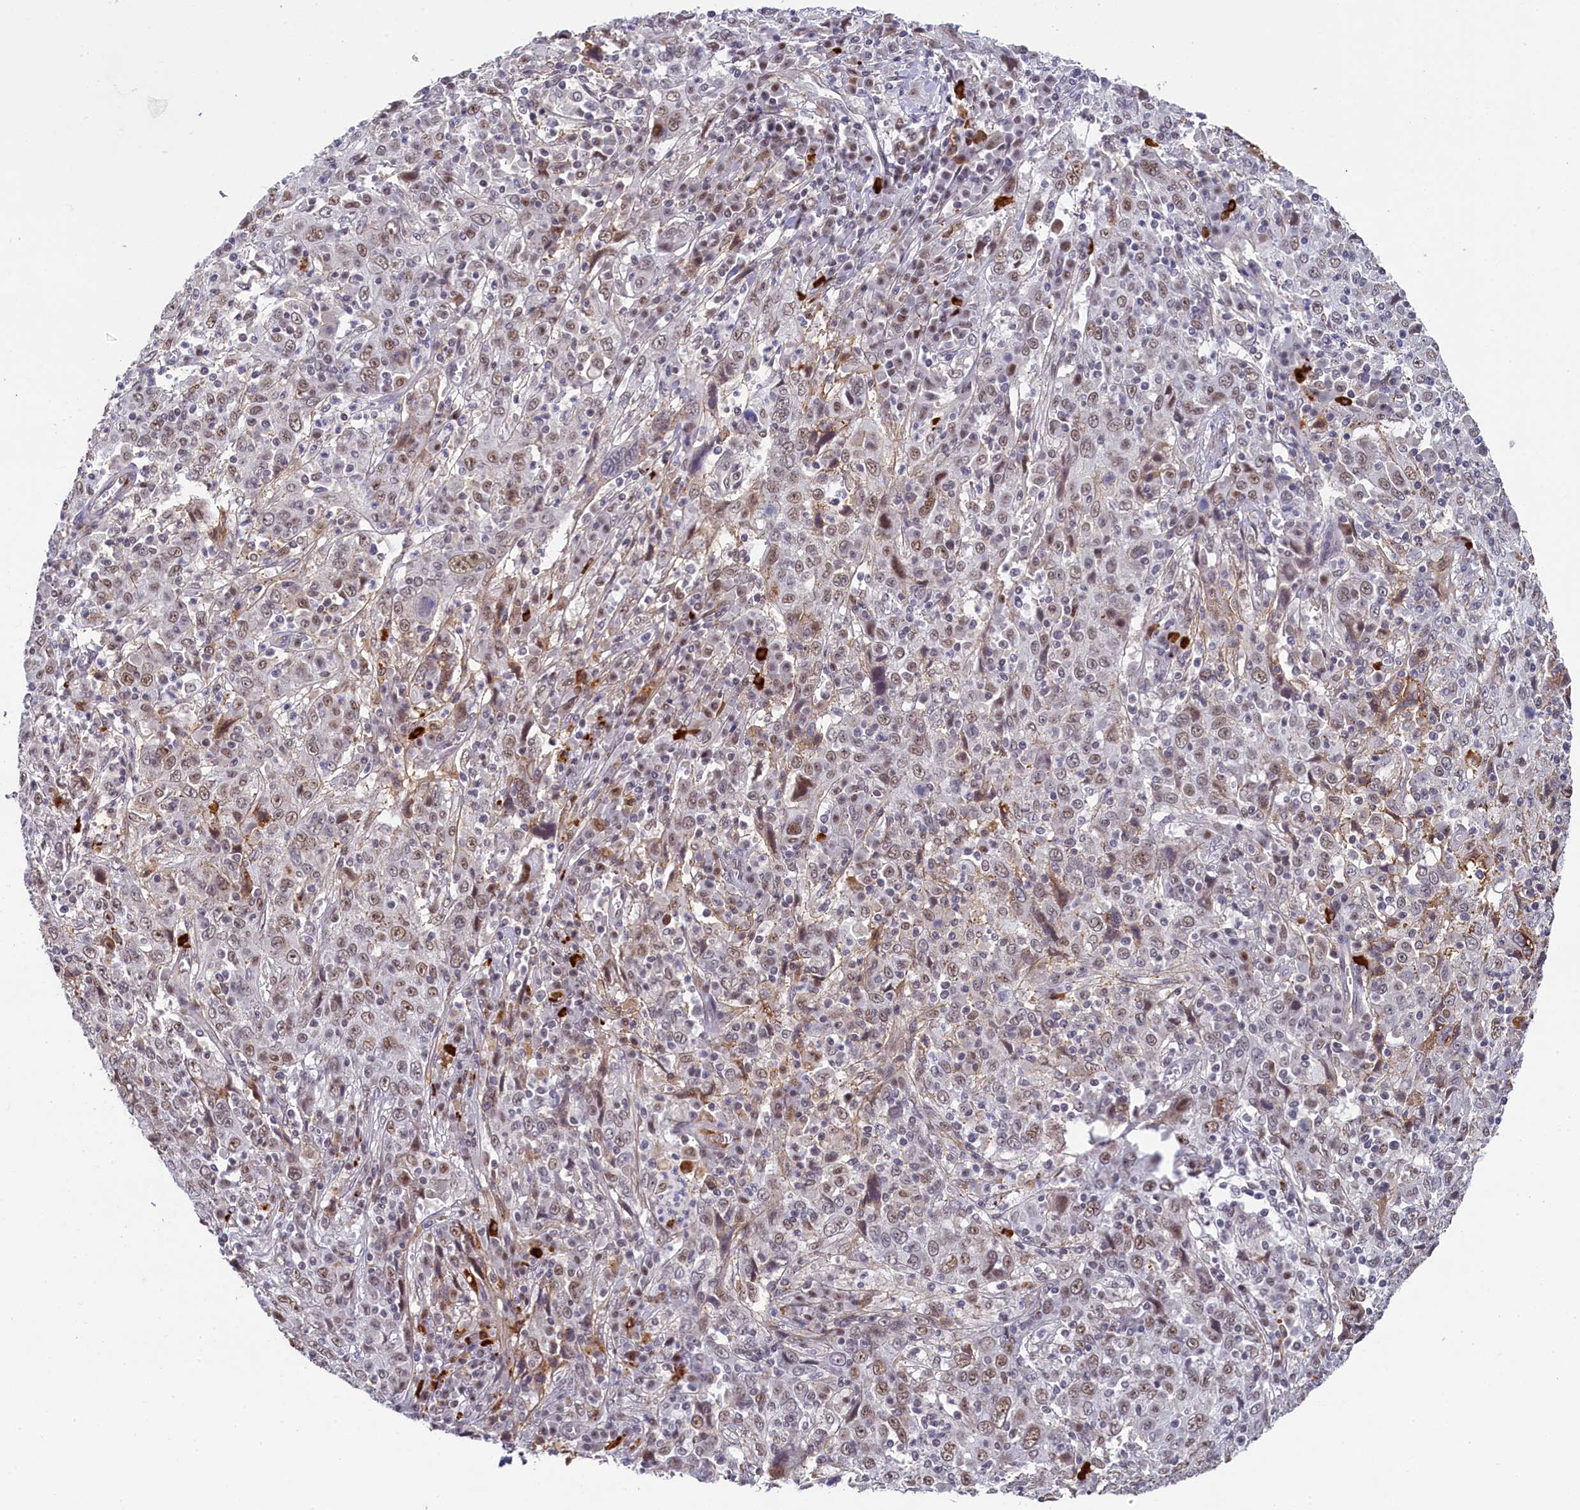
{"staining": {"intensity": "moderate", "quantity": "25%-75%", "location": "nuclear"}, "tissue": "cervical cancer", "cell_type": "Tumor cells", "image_type": "cancer", "snomed": [{"axis": "morphology", "description": "Squamous cell carcinoma, NOS"}, {"axis": "topography", "description": "Cervix"}], "caption": "Squamous cell carcinoma (cervical) stained with DAB IHC shows medium levels of moderate nuclear expression in approximately 25%-75% of tumor cells.", "gene": "INTS14", "patient": {"sex": "female", "age": 46}}